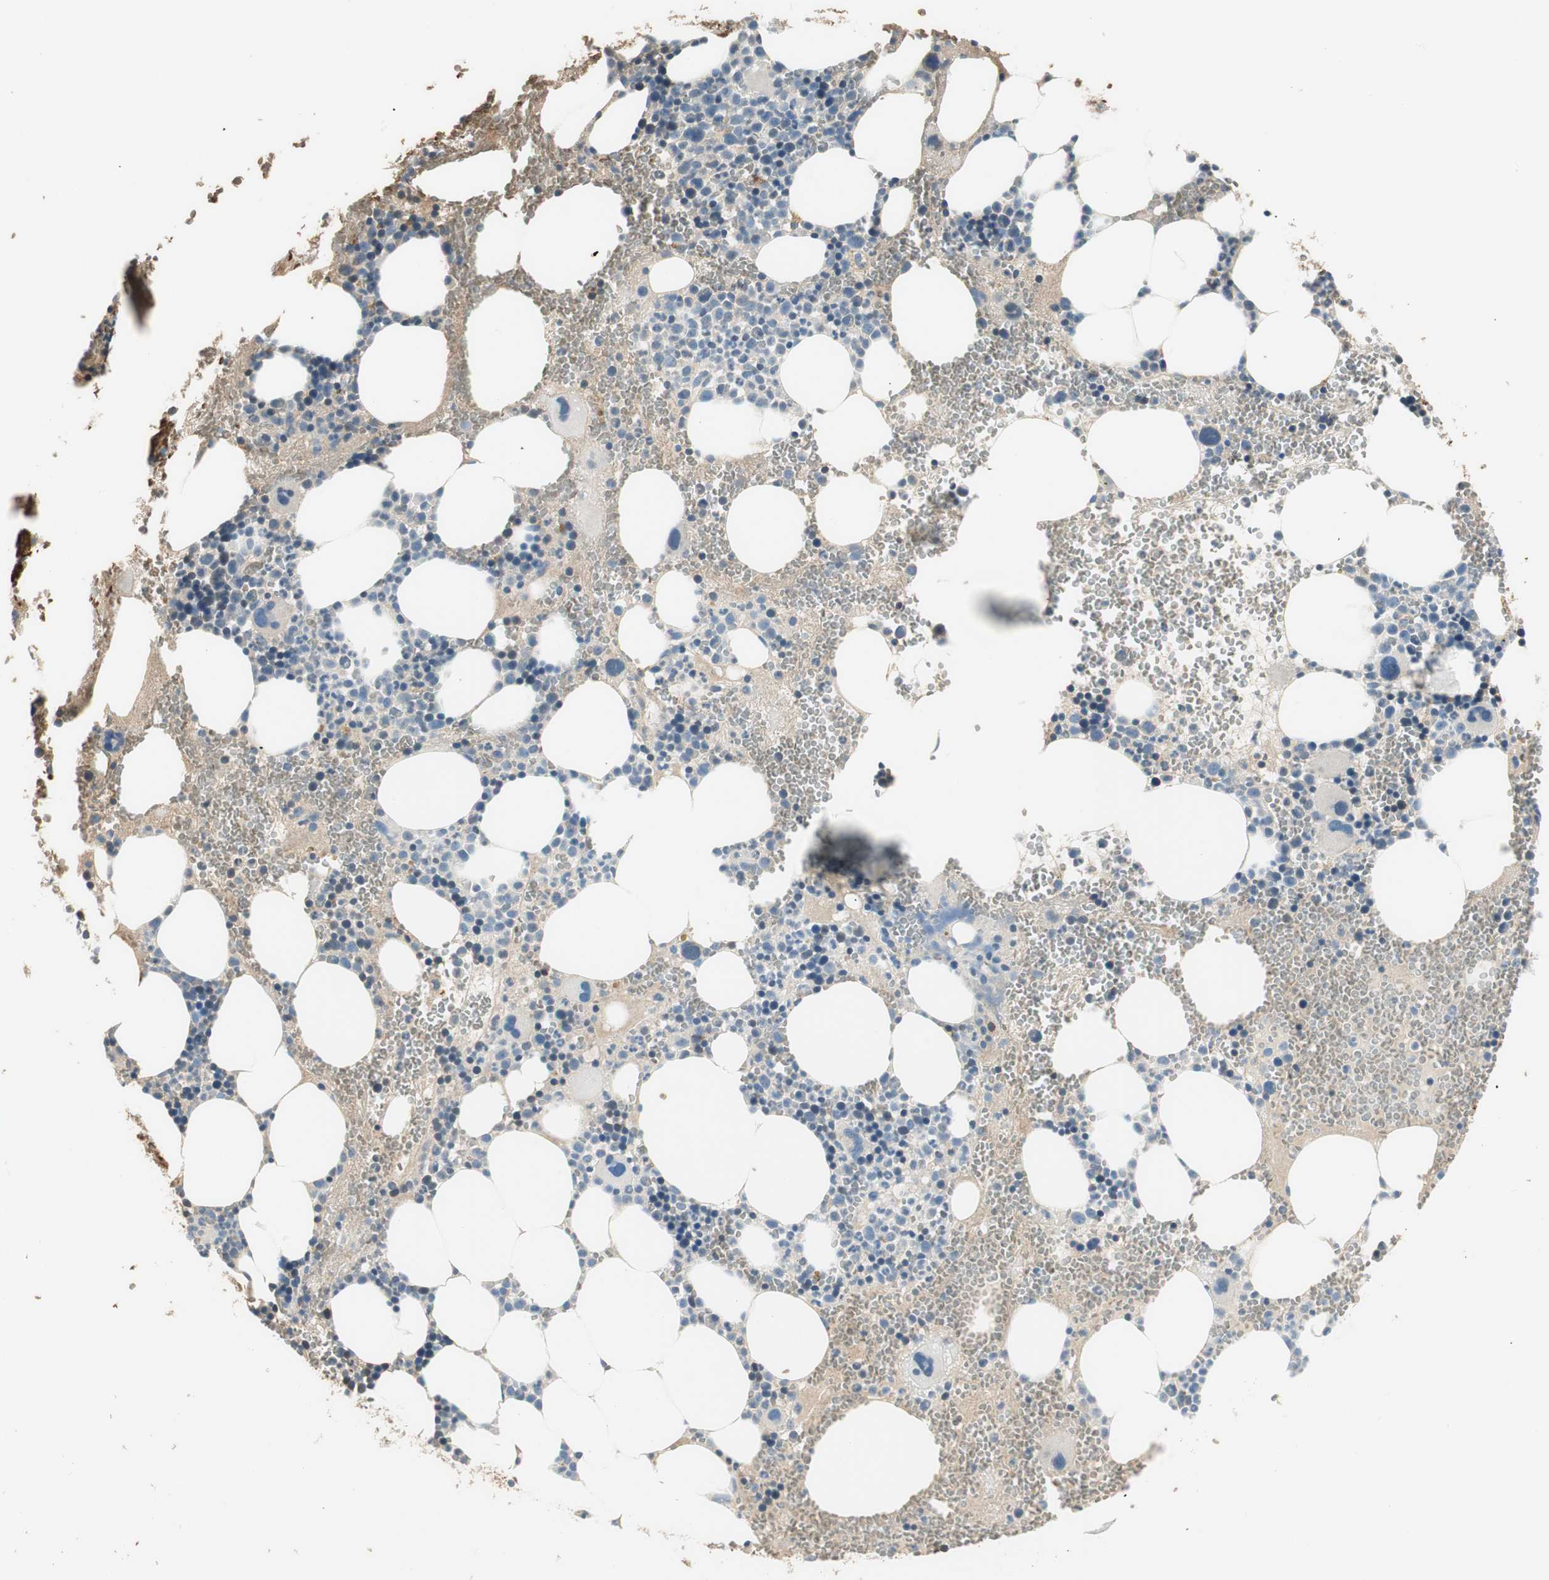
{"staining": {"intensity": "moderate", "quantity": "<25%", "location": "cytoplasmic/membranous"}, "tissue": "bone marrow", "cell_type": "Hematopoietic cells", "image_type": "normal", "snomed": [{"axis": "morphology", "description": "Normal tissue, NOS"}, {"axis": "morphology", "description": "Inflammation, NOS"}, {"axis": "topography", "description": "Bone marrow"}], "caption": "The micrograph reveals immunohistochemical staining of normal bone marrow. There is moderate cytoplasmic/membranous positivity is appreciated in approximately <25% of hematopoietic cells.", "gene": "RORB", "patient": {"sex": "female", "age": 76}}